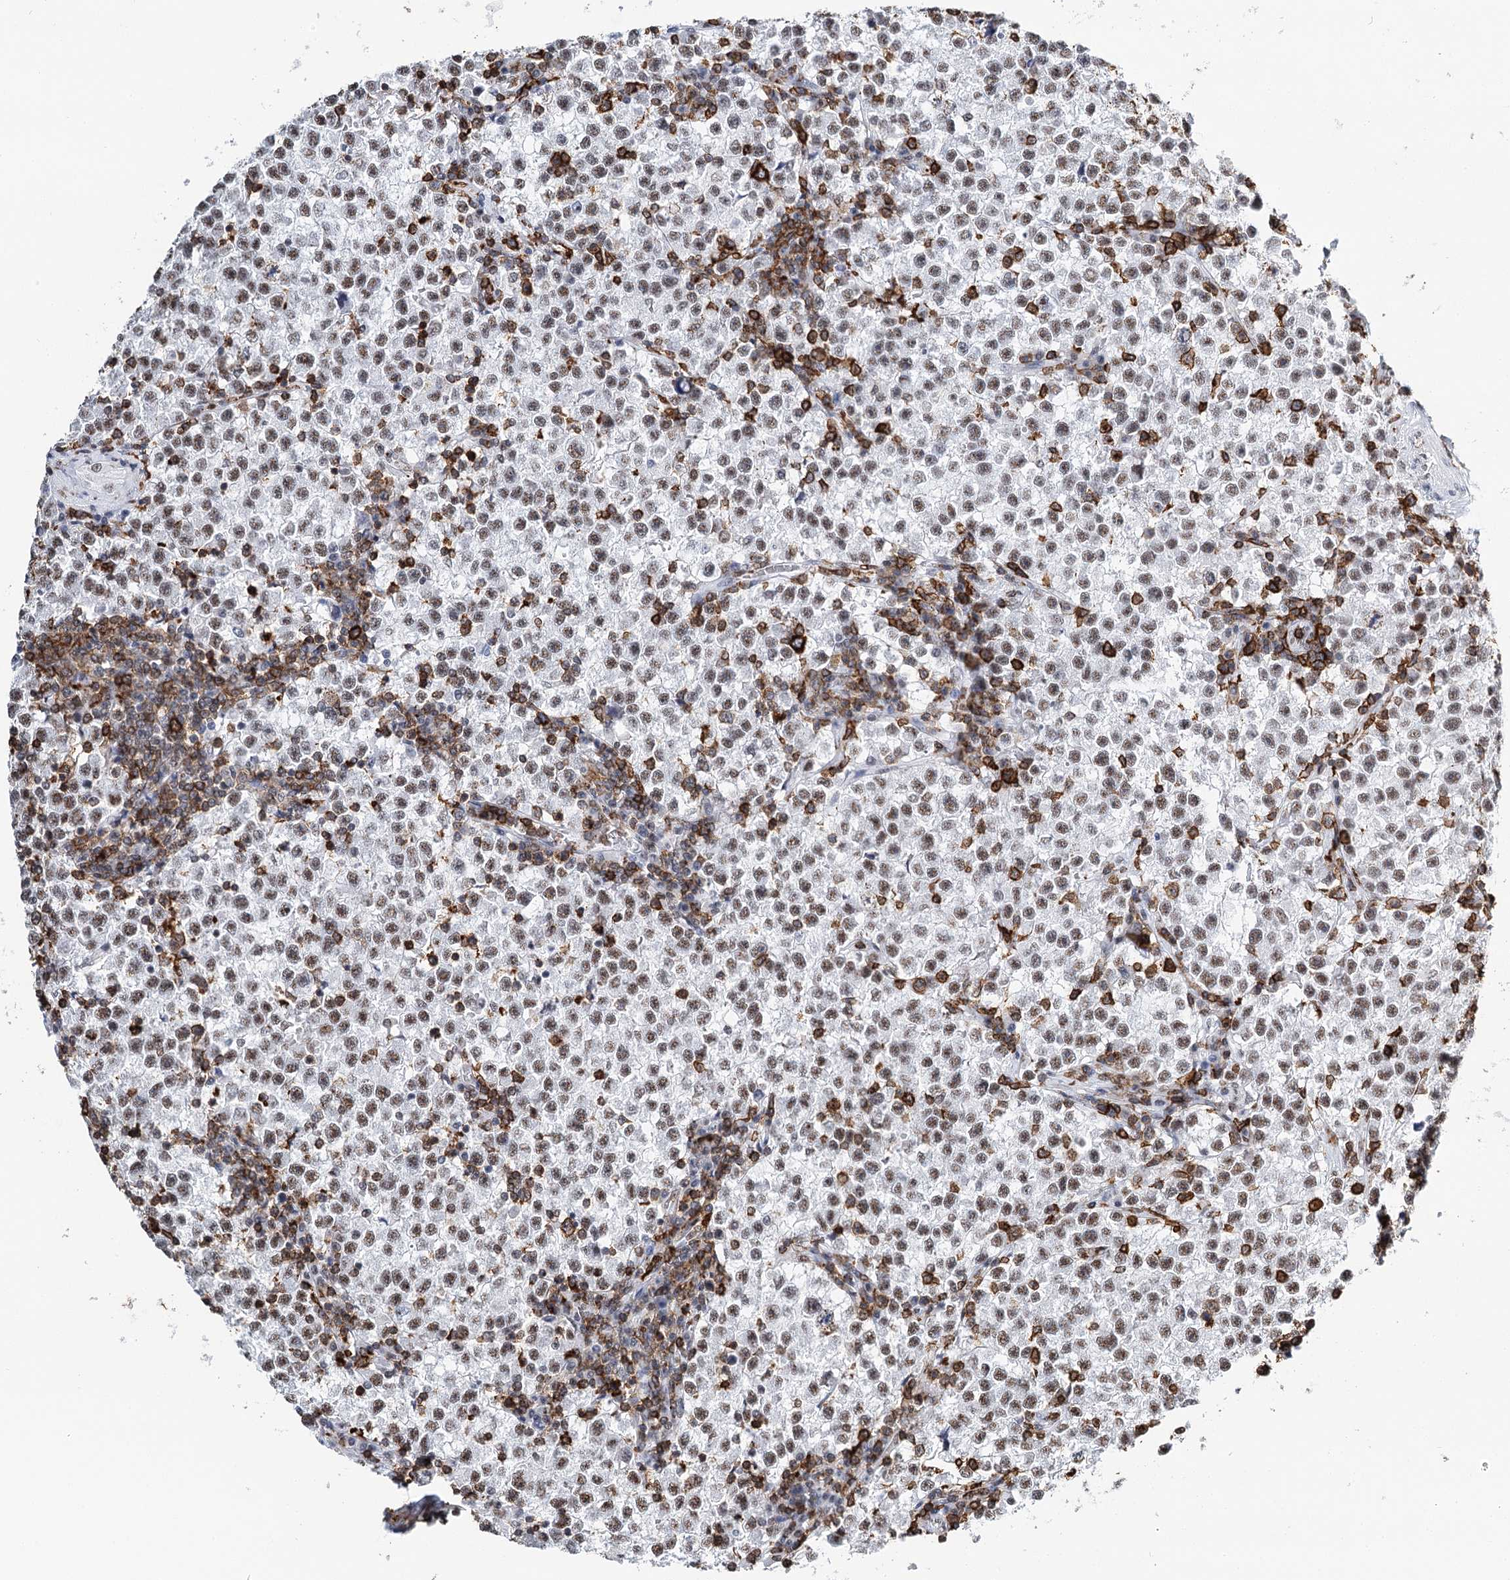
{"staining": {"intensity": "weak", "quantity": ">75%", "location": "nuclear"}, "tissue": "testis cancer", "cell_type": "Tumor cells", "image_type": "cancer", "snomed": [{"axis": "morphology", "description": "Seminoma, NOS"}, {"axis": "topography", "description": "Testis"}], "caption": "Protein staining demonstrates weak nuclear expression in about >75% of tumor cells in testis cancer. Immunohistochemistry stains the protein of interest in brown and the nuclei are stained blue.", "gene": "BARD1", "patient": {"sex": "male", "age": 22}}